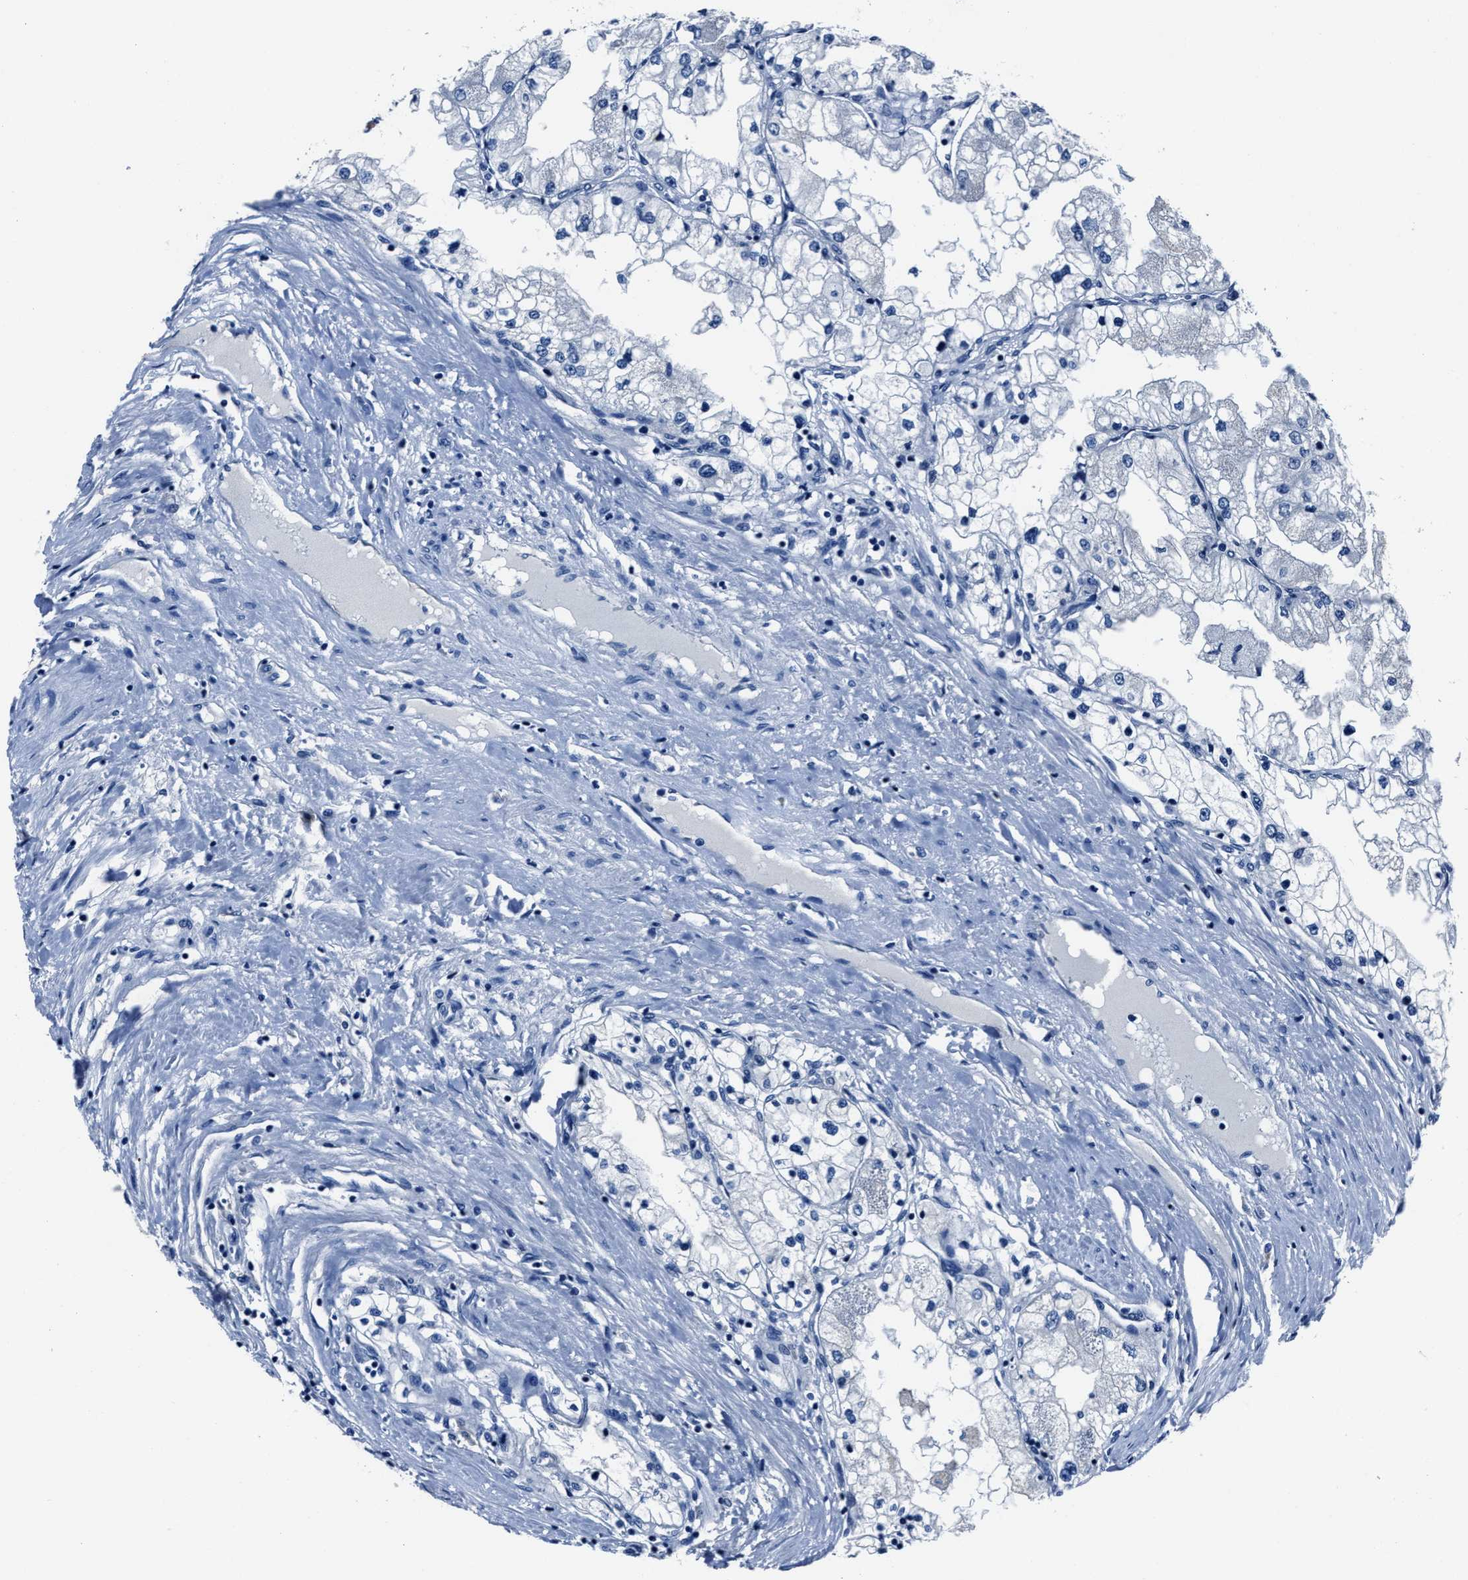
{"staining": {"intensity": "negative", "quantity": "none", "location": "none"}, "tissue": "renal cancer", "cell_type": "Tumor cells", "image_type": "cancer", "snomed": [{"axis": "morphology", "description": "Adenocarcinoma, NOS"}, {"axis": "topography", "description": "Kidney"}], "caption": "Protein analysis of renal cancer (adenocarcinoma) shows no significant staining in tumor cells.", "gene": "LMO7", "patient": {"sex": "male", "age": 68}}